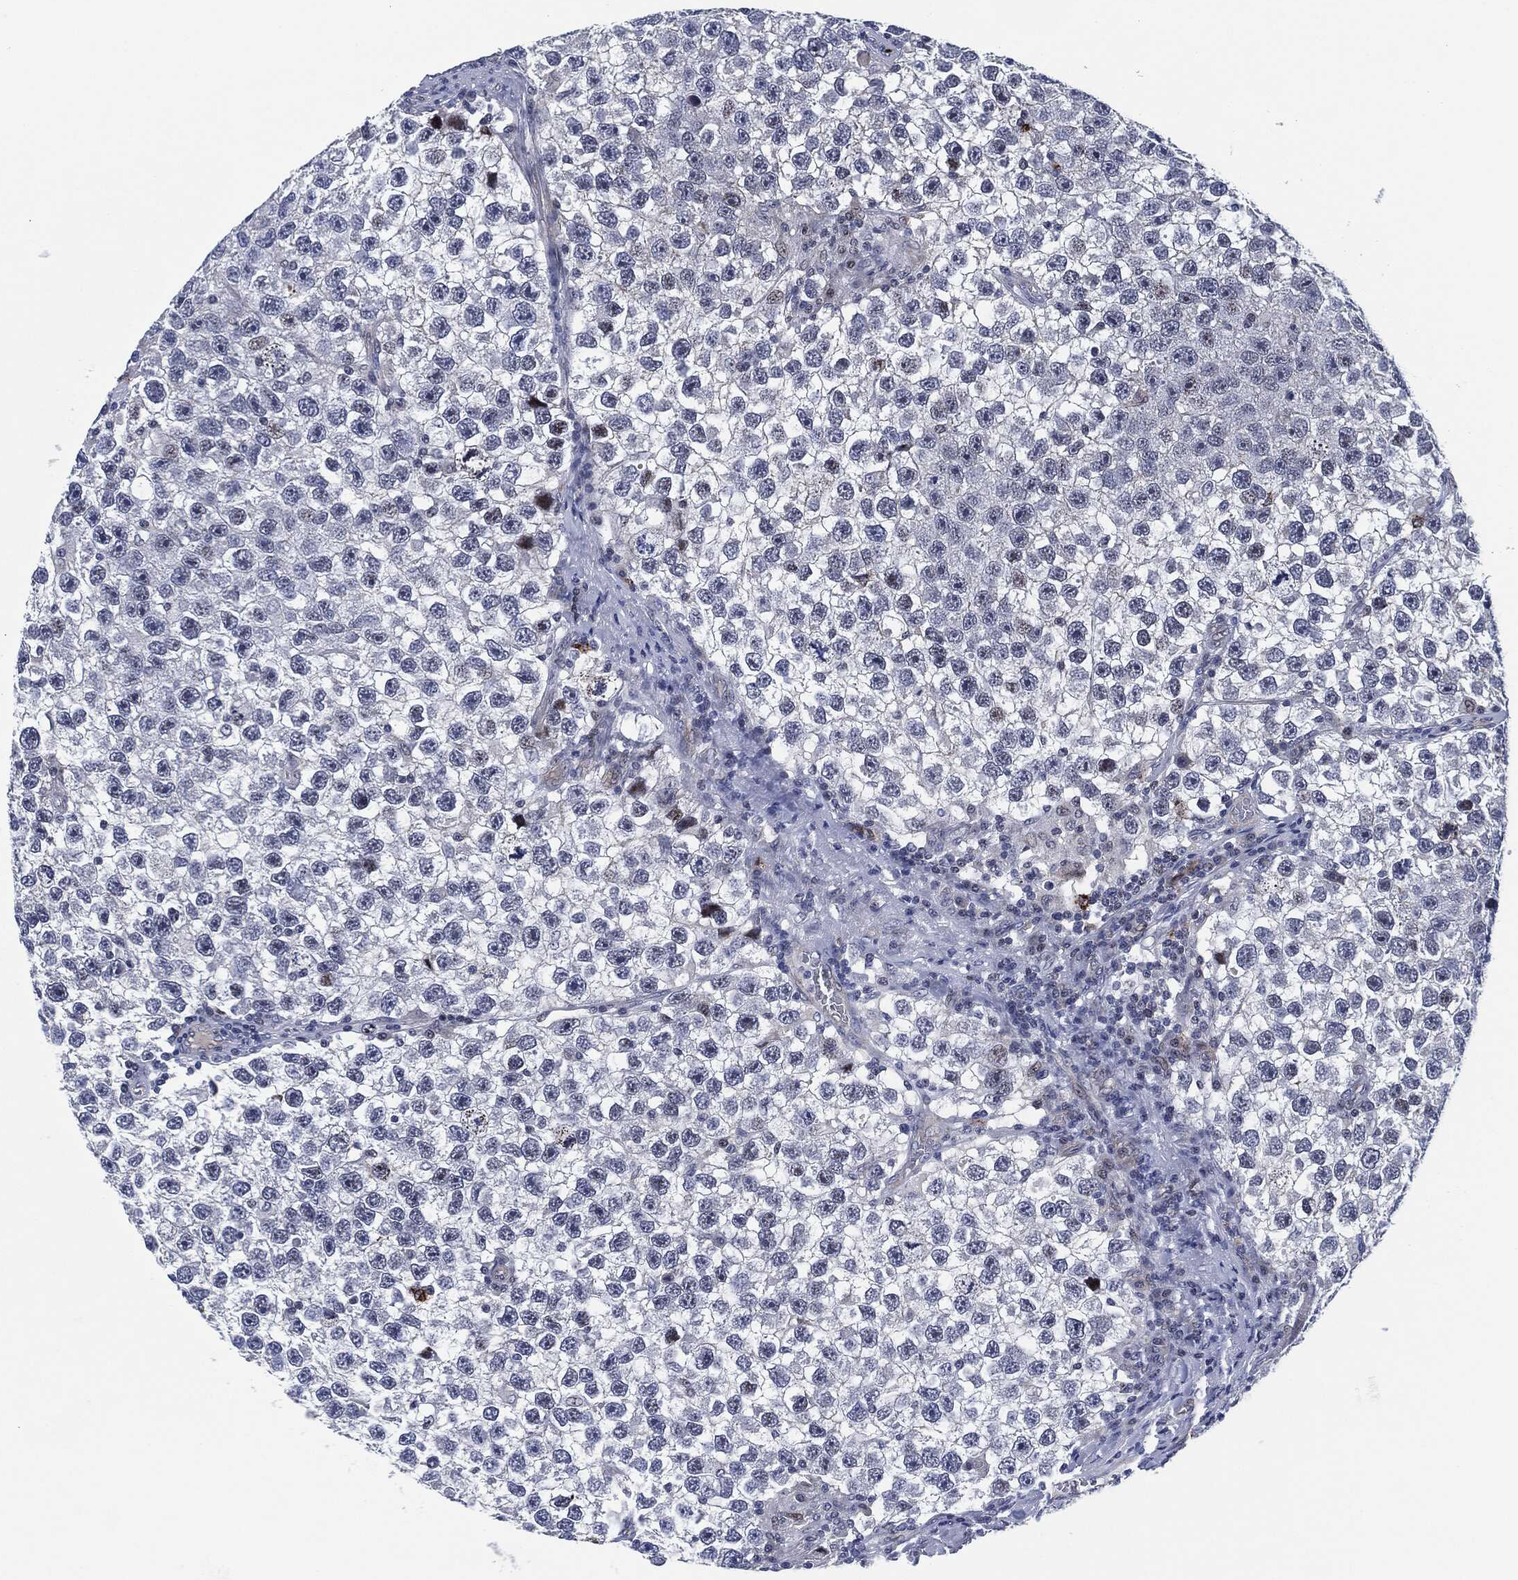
{"staining": {"intensity": "negative", "quantity": "none", "location": "none"}, "tissue": "testis cancer", "cell_type": "Tumor cells", "image_type": "cancer", "snomed": [{"axis": "morphology", "description": "Seminoma, NOS"}, {"axis": "topography", "description": "Testis"}], "caption": "A high-resolution image shows immunohistochemistry (IHC) staining of testis cancer (seminoma), which shows no significant expression in tumor cells. (DAB (3,3'-diaminobenzidine) immunohistochemistry with hematoxylin counter stain).", "gene": "MPO", "patient": {"sex": "male", "age": 26}}